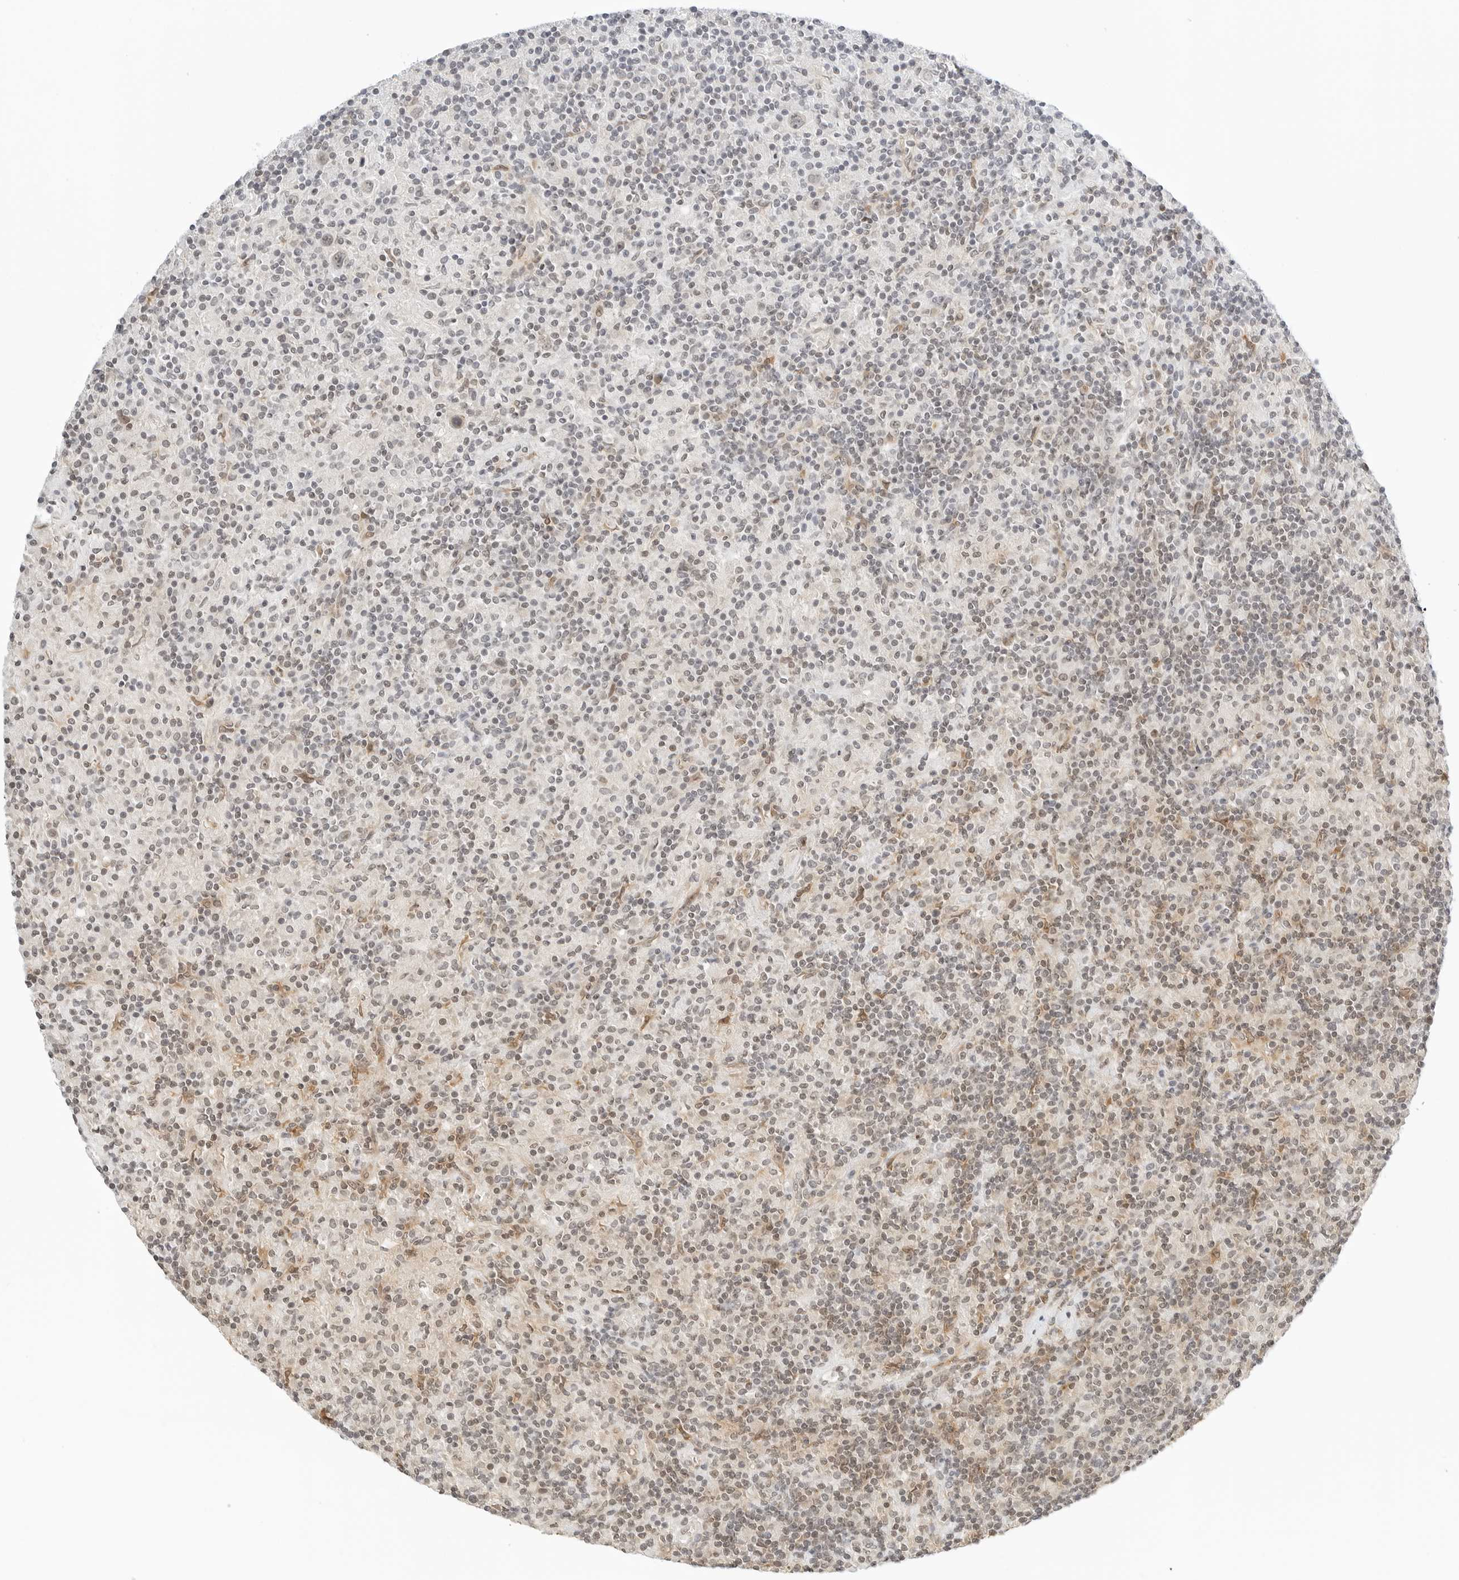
{"staining": {"intensity": "weak", "quantity": ">75%", "location": "nuclear"}, "tissue": "lymphoma", "cell_type": "Tumor cells", "image_type": "cancer", "snomed": [{"axis": "morphology", "description": "Hodgkin's disease, NOS"}, {"axis": "topography", "description": "Lymph node"}], "caption": "Immunohistochemical staining of Hodgkin's disease demonstrates low levels of weak nuclear protein positivity in about >75% of tumor cells.", "gene": "NEO1", "patient": {"sex": "male", "age": 70}}